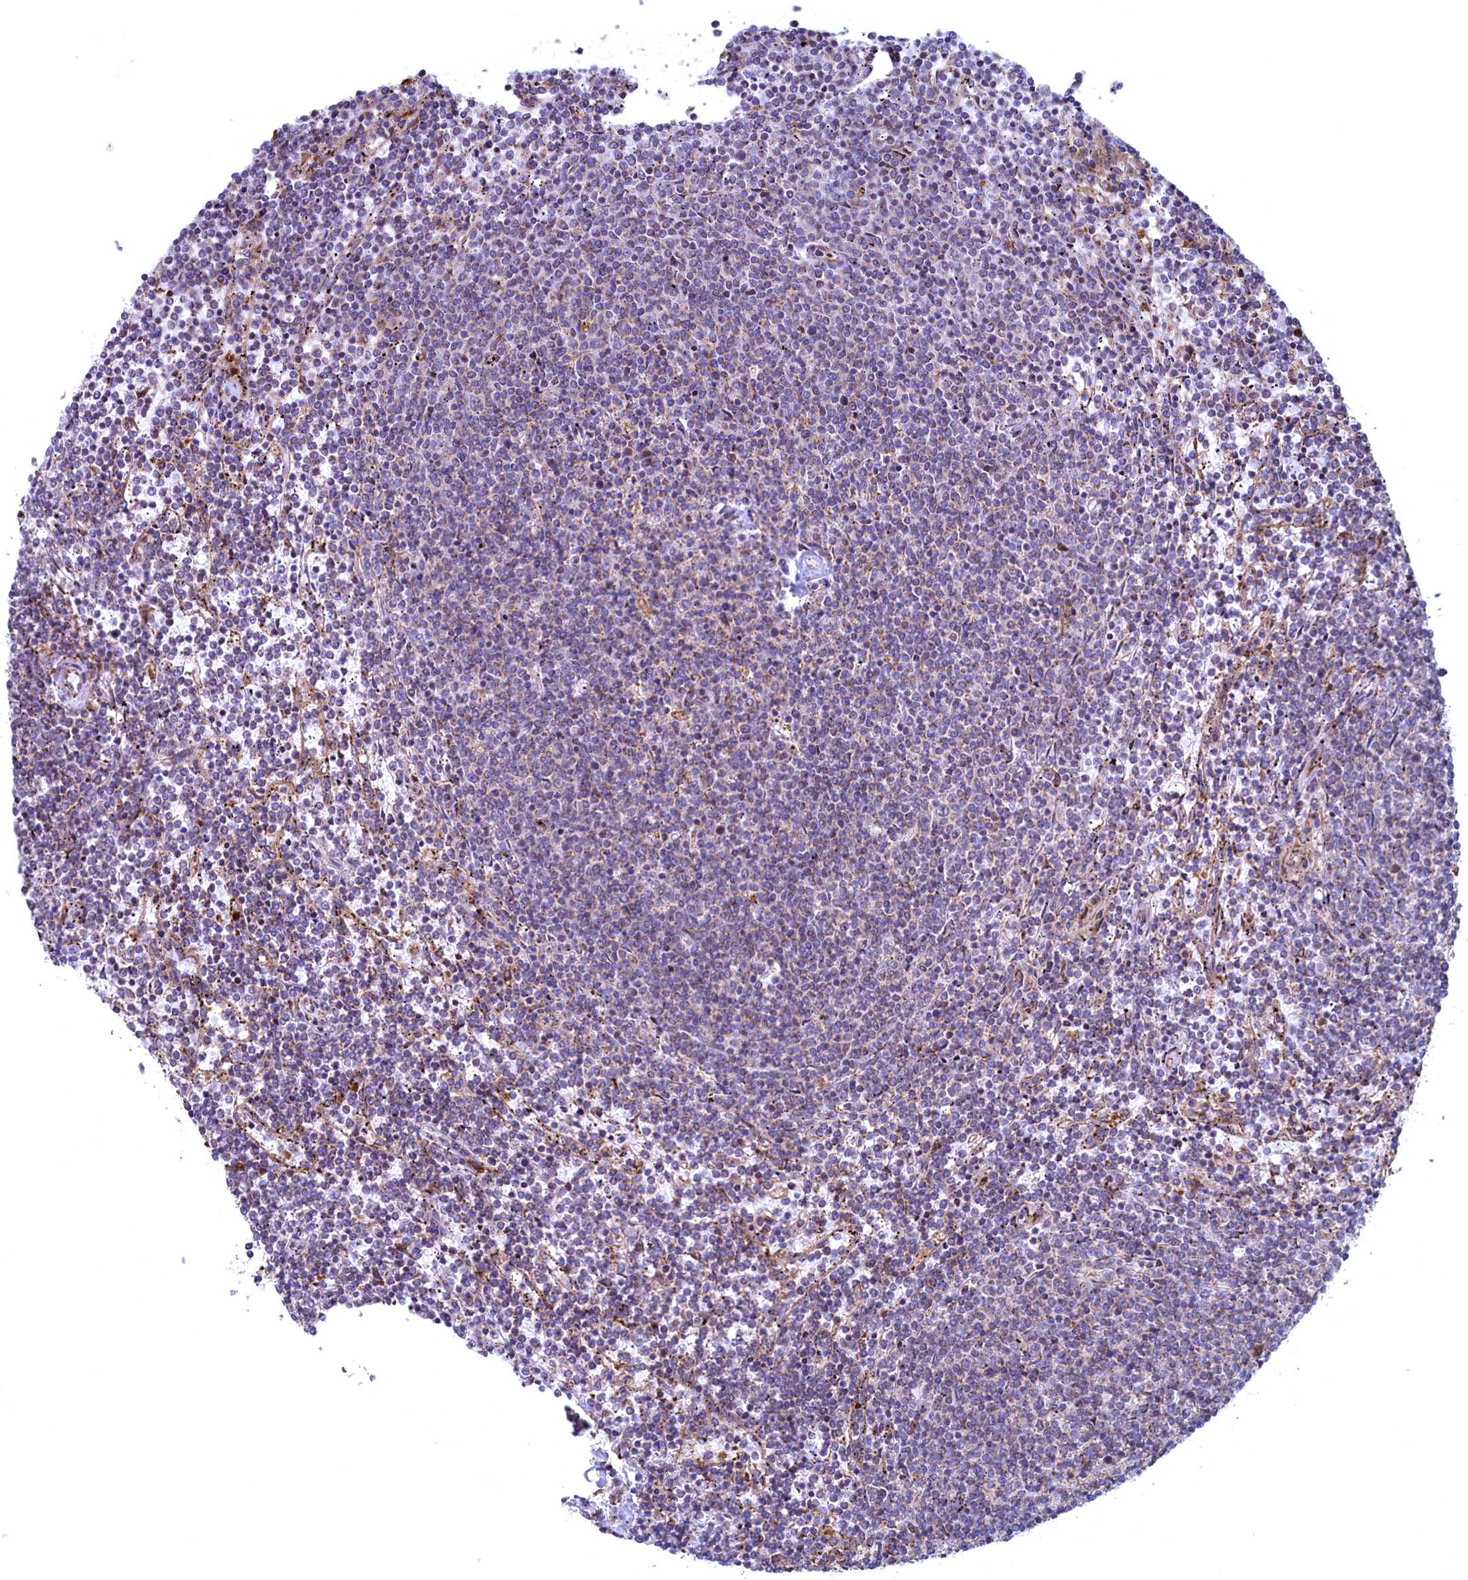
{"staining": {"intensity": "weak", "quantity": "<25%", "location": "cytoplasmic/membranous"}, "tissue": "lymphoma", "cell_type": "Tumor cells", "image_type": "cancer", "snomed": [{"axis": "morphology", "description": "Malignant lymphoma, non-Hodgkin's type, Low grade"}, {"axis": "topography", "description": "Spleen"}], "caption": "This is an immunohistochemistry (IHC) histopathology image of human malignant lymphoma, non-Hodgkin's type (low-grade). There is no positivity in tumor cells.", "gene": "MTFMT", "patient": {"sex": "female", "age": 50}}